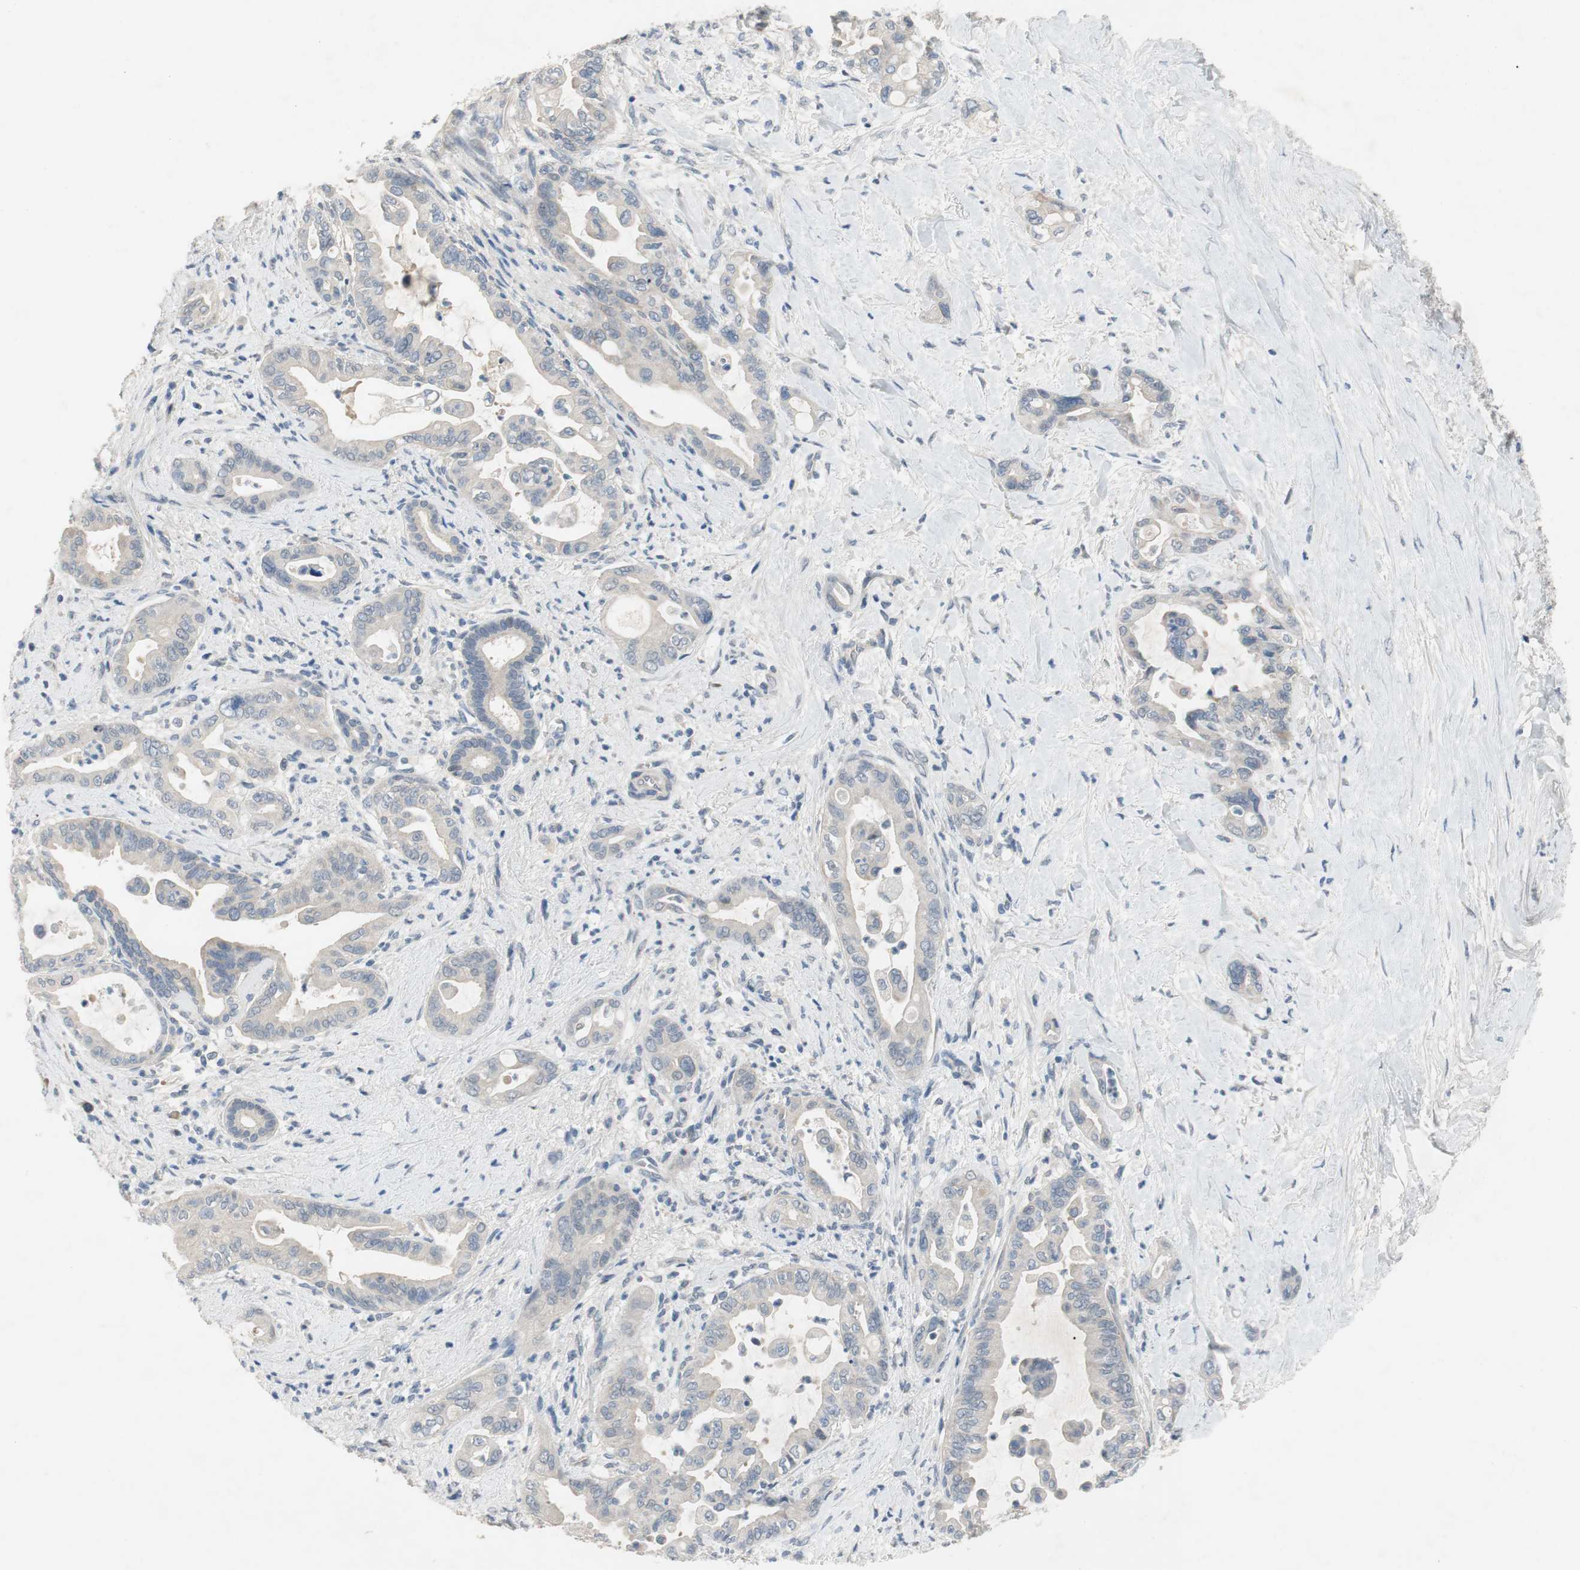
{"staining": {"intensity": "negative", "quantity": "none", "location": "none"}, "tissue": "pancreatic cancer", "cell_type": "Tumor cells", "image_type": "cancer", "snomed": [{"axis": "morphology", "description": "Adenocarcinoma, NOS"}, {"axis": "topography", "description": "Pancreas"}], "caption": "There is no significant staining in tumor cells of adenocarcinoma (pancreatic).", "gene": "TACR3", "patient": {"sex": "male", "age": 70}}